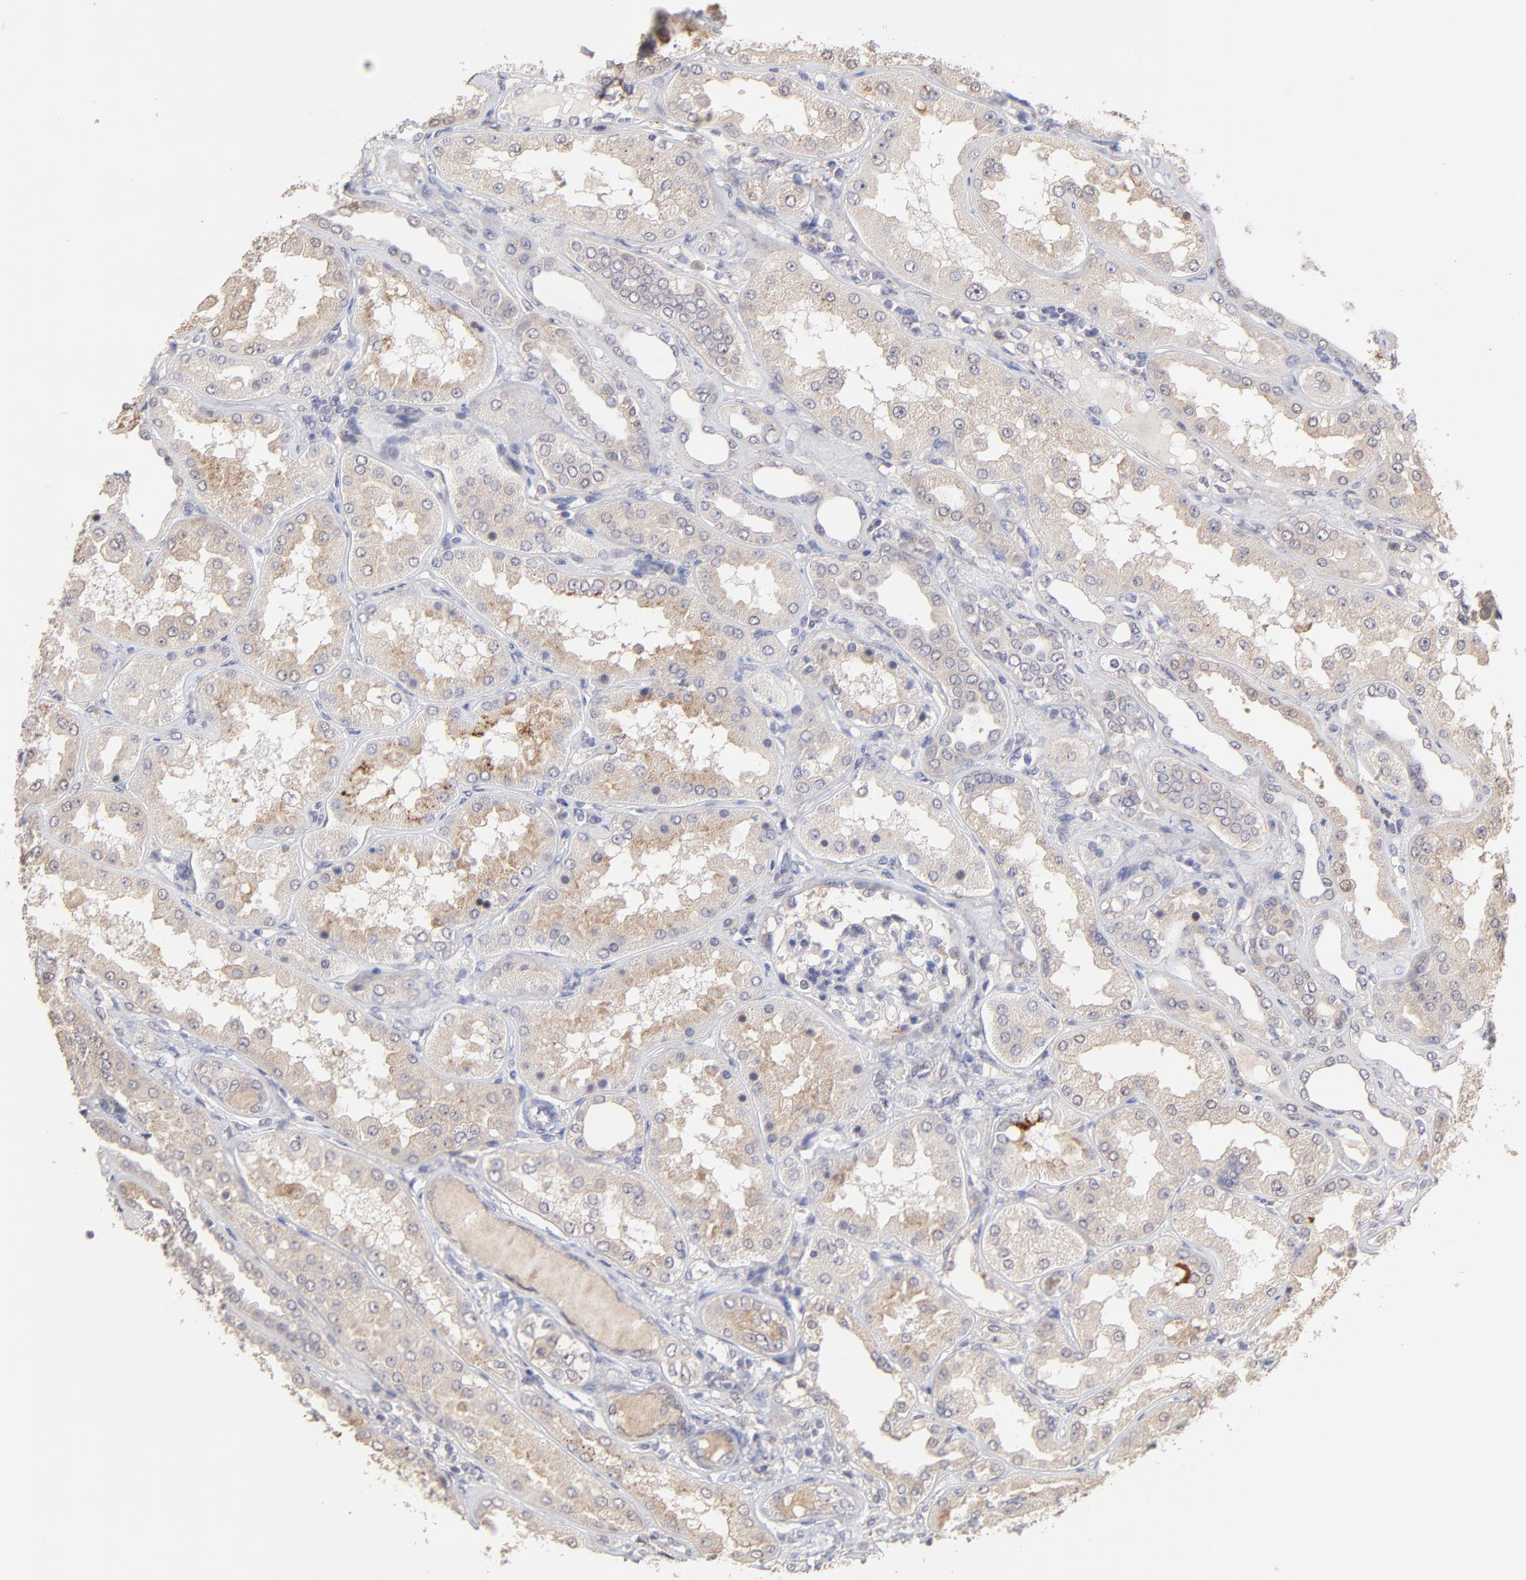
{"staining": {"intensity": "negative", "quantity": "none", "location": "none"}, "tissue": "kidney", "cell_type": "Cells in glomeruli", "image_type": "normal", "snomed": [{"axis": "morphology", "description": "Normal tissue, NOS"}, {"axis": "topography", "description": "Kidney"}], "caption": "Cells in glomeruli are negative for protein expression in unremarkable human kidney. (DAB (3,3'-diaminobenzidine) immunohistochemistry (IHC) visualized using brightfield microscopy, high magnification).", "gene": "PSMD14", "patient": {"sex": "female", "age": 56}}